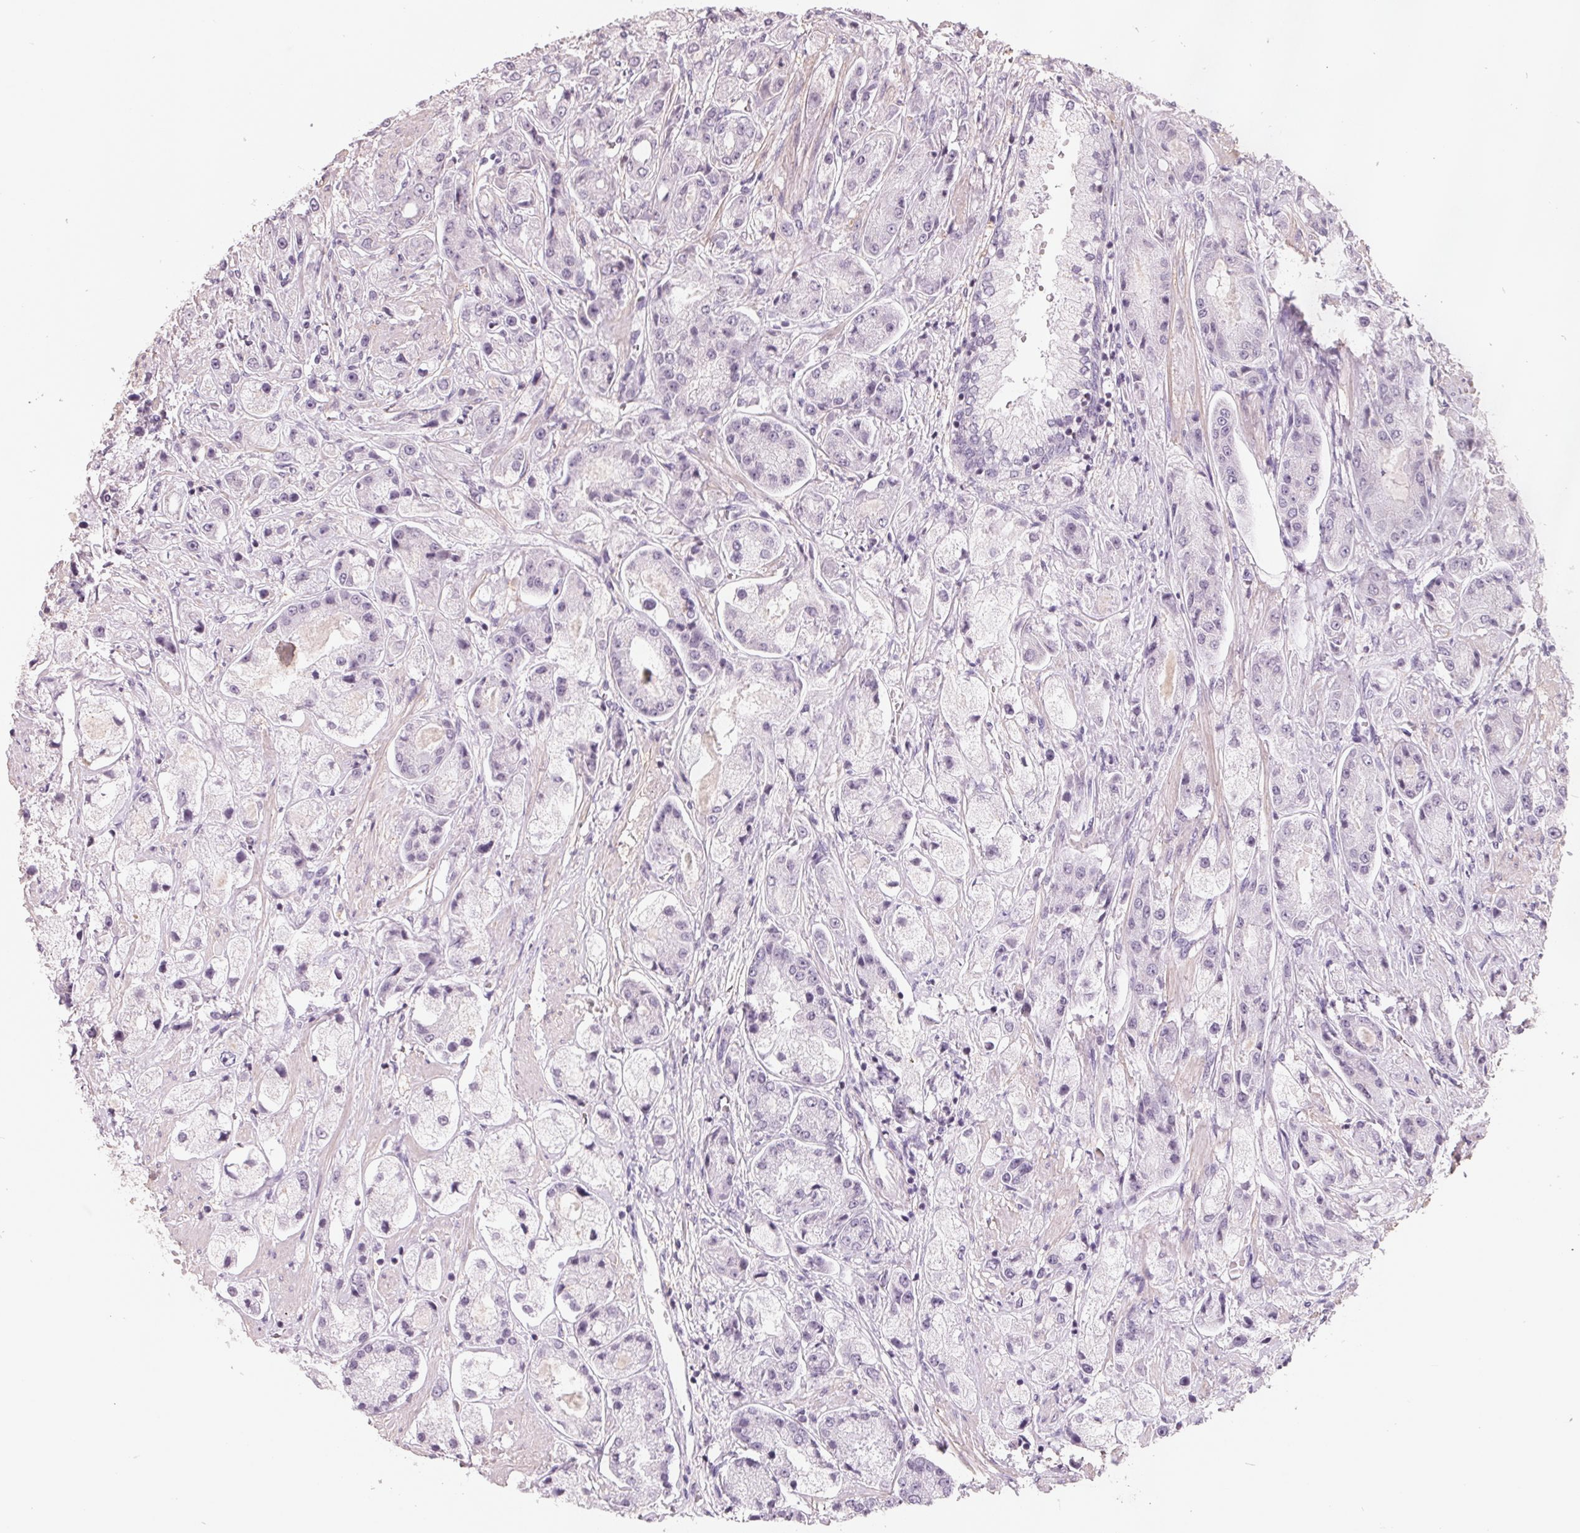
{"staining": {"intensity": "negative", "quantity": "none", "location": "none"}, "tissue": "prostate cancer", "cell_type": "Tumor cells", "image_type": "cancer", "snomed": [{"axis": "morphology", "description": "Adenocarcinoma, High grade"}, {"axis": "topography", "description": "Prostate"}], "caption": "Image shows no protein positivity in tumor cells of prostate cancer (high-grade adenocarcinoma) tissue.", "gene": "FTCD", "patient": {"sex": "male", "age": 67}}